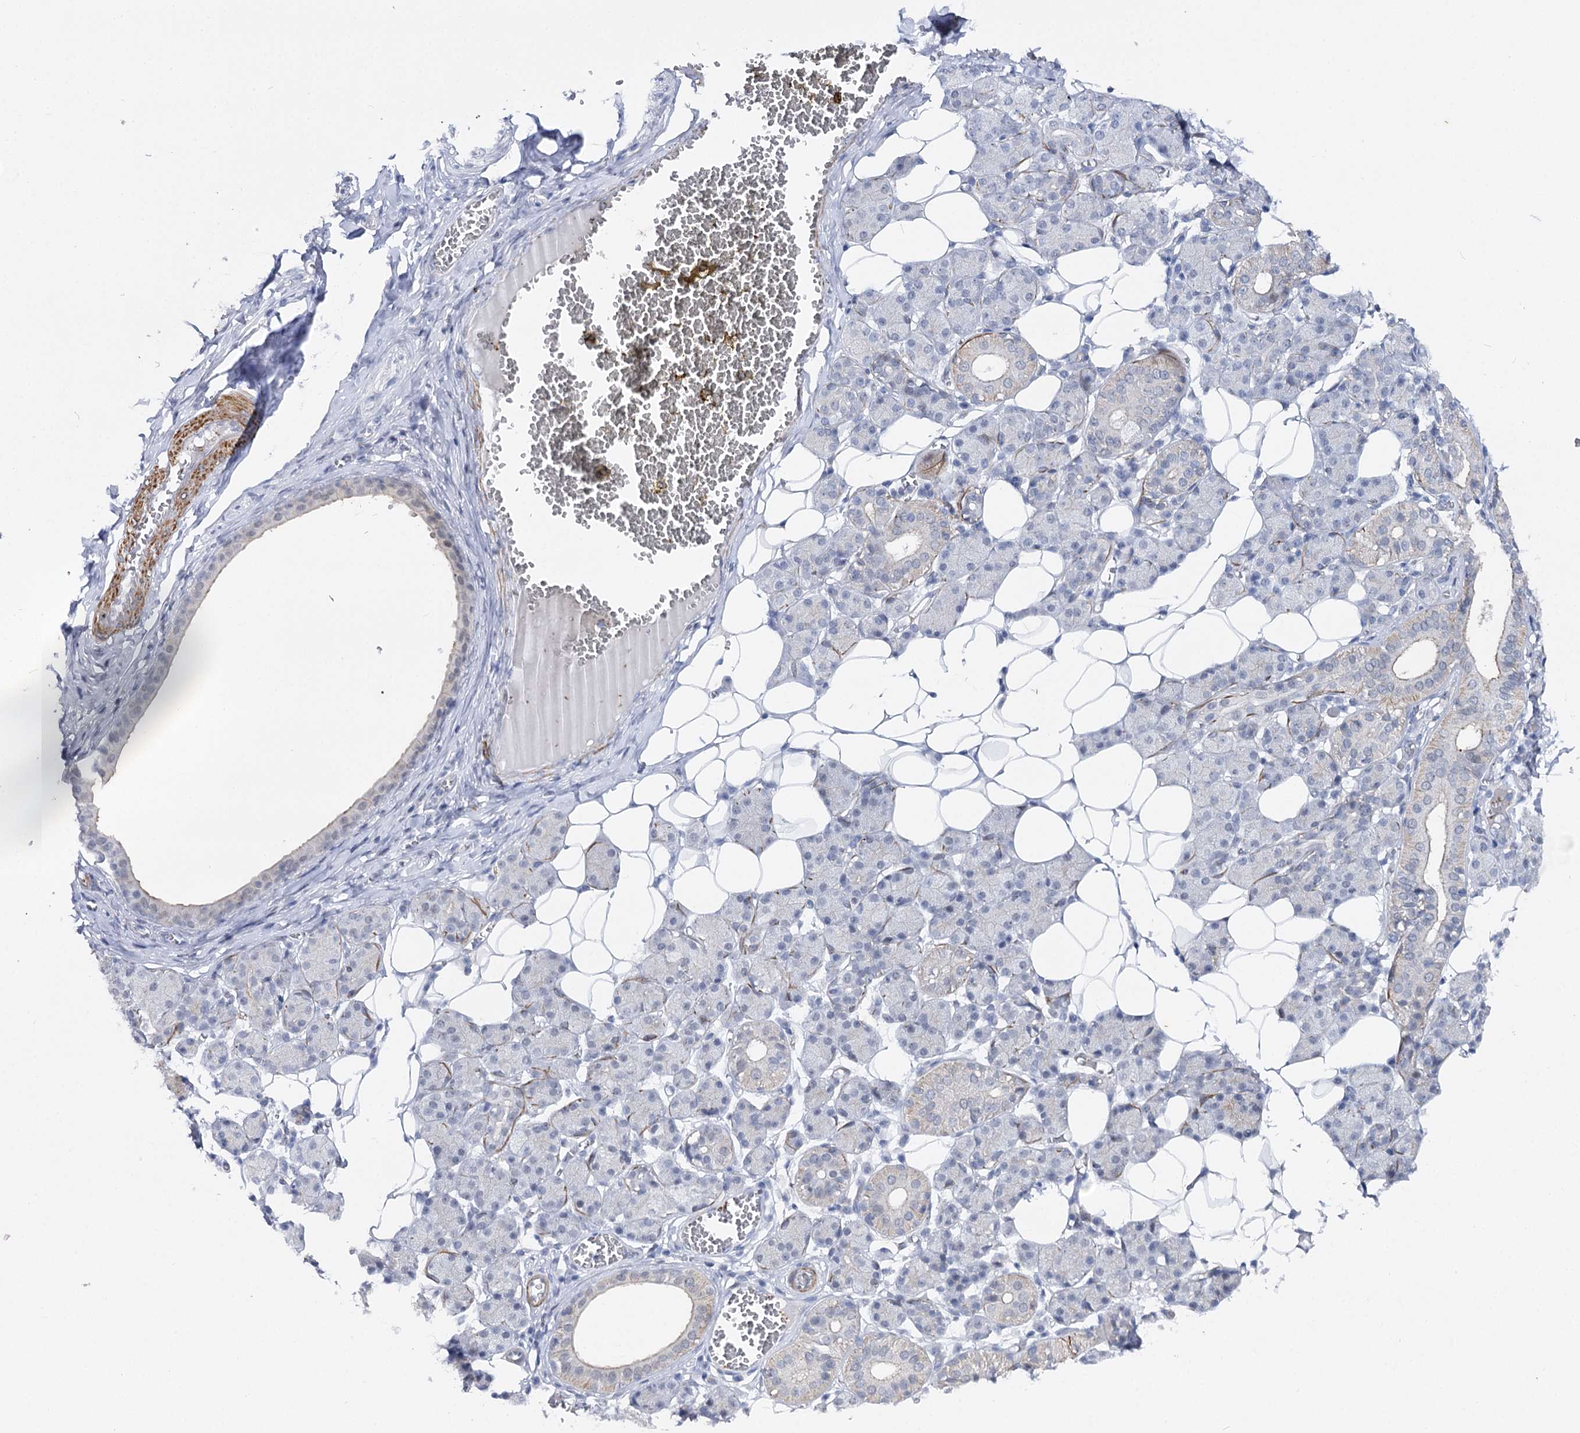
{"staining": {"intensity": "negative", "quantity": "none", "location": "none"}, "tissue": "salivary gland", "cell_type": "Glandular cells", "image_type": "normal", "snomed": [{"axis": "morphology", "description": "Normal tissue, NOS"}, {"axis": "topography", "description": "Salivary gland"}], "caption": "Immunohistochemical staining of normal human salivary gland demonstrates no significant positivity in glandular cells. (Stains: DAB IHC with hematoxylin counter stain, Microscopy: brightfield microscopy at high magnification).", "gene": "AGXT2", "patient": {"sex": "female", "age": 33}}